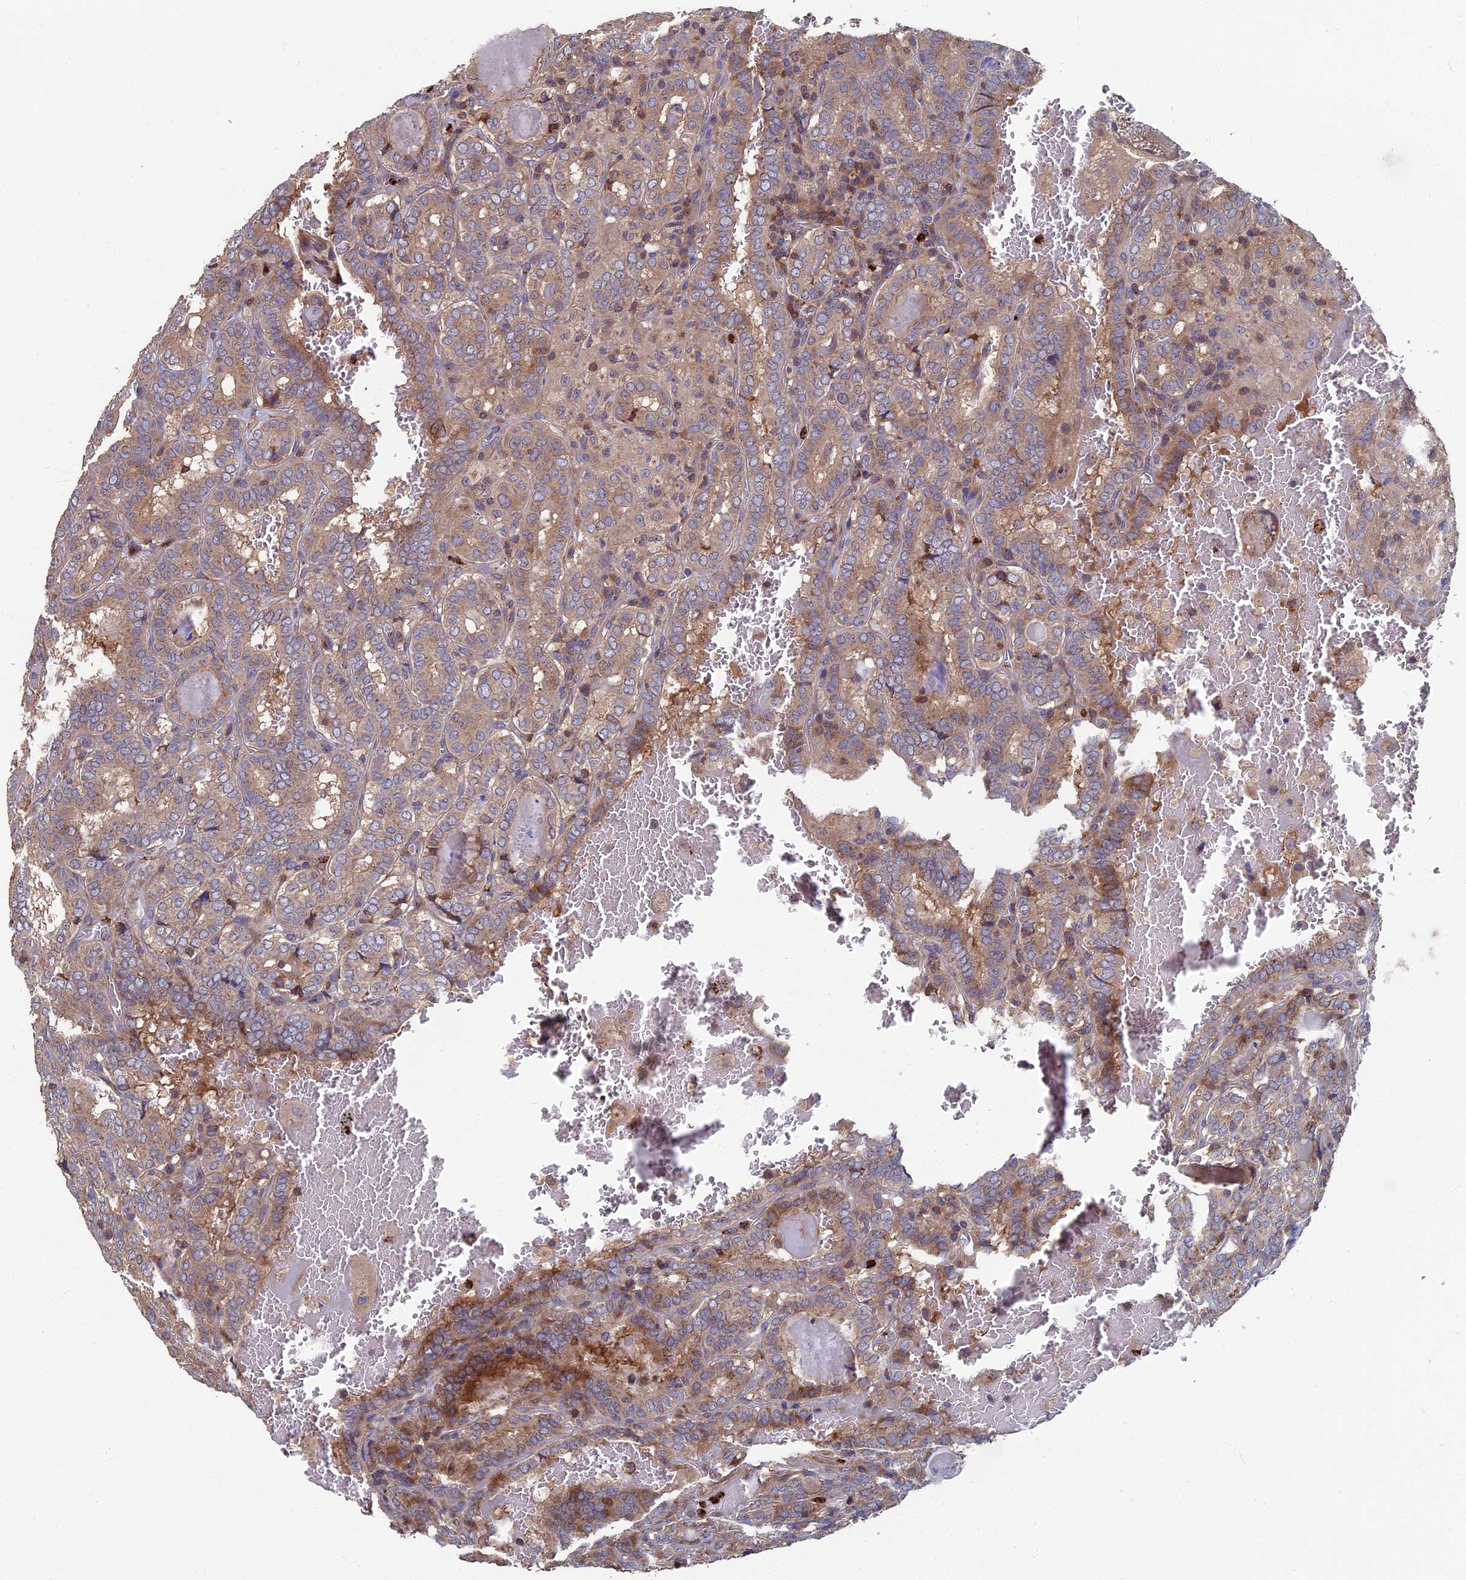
{"staining": {"intensity": "moderate", "quantity": ">75%", "location": "cytoplasmic/membranous"}, "tissue": "thyroid cancer", "cell_type": "Tumor cells", "image_type": "cancer", "snomed": [{"axis": "morphology", "description": "Papillary adenocarcinoma, NOS"}, {"axis": "topography", "description": "Thyroid gland"}], "caption": "Approximately >75% of tumor cells in thyroid cancer display moderate cytoplasmic/membranous protein staining as visualized by brown immunohistochemical staining.", "gene": "TNK2", "patient": {"sex": "female", "age": 72}}